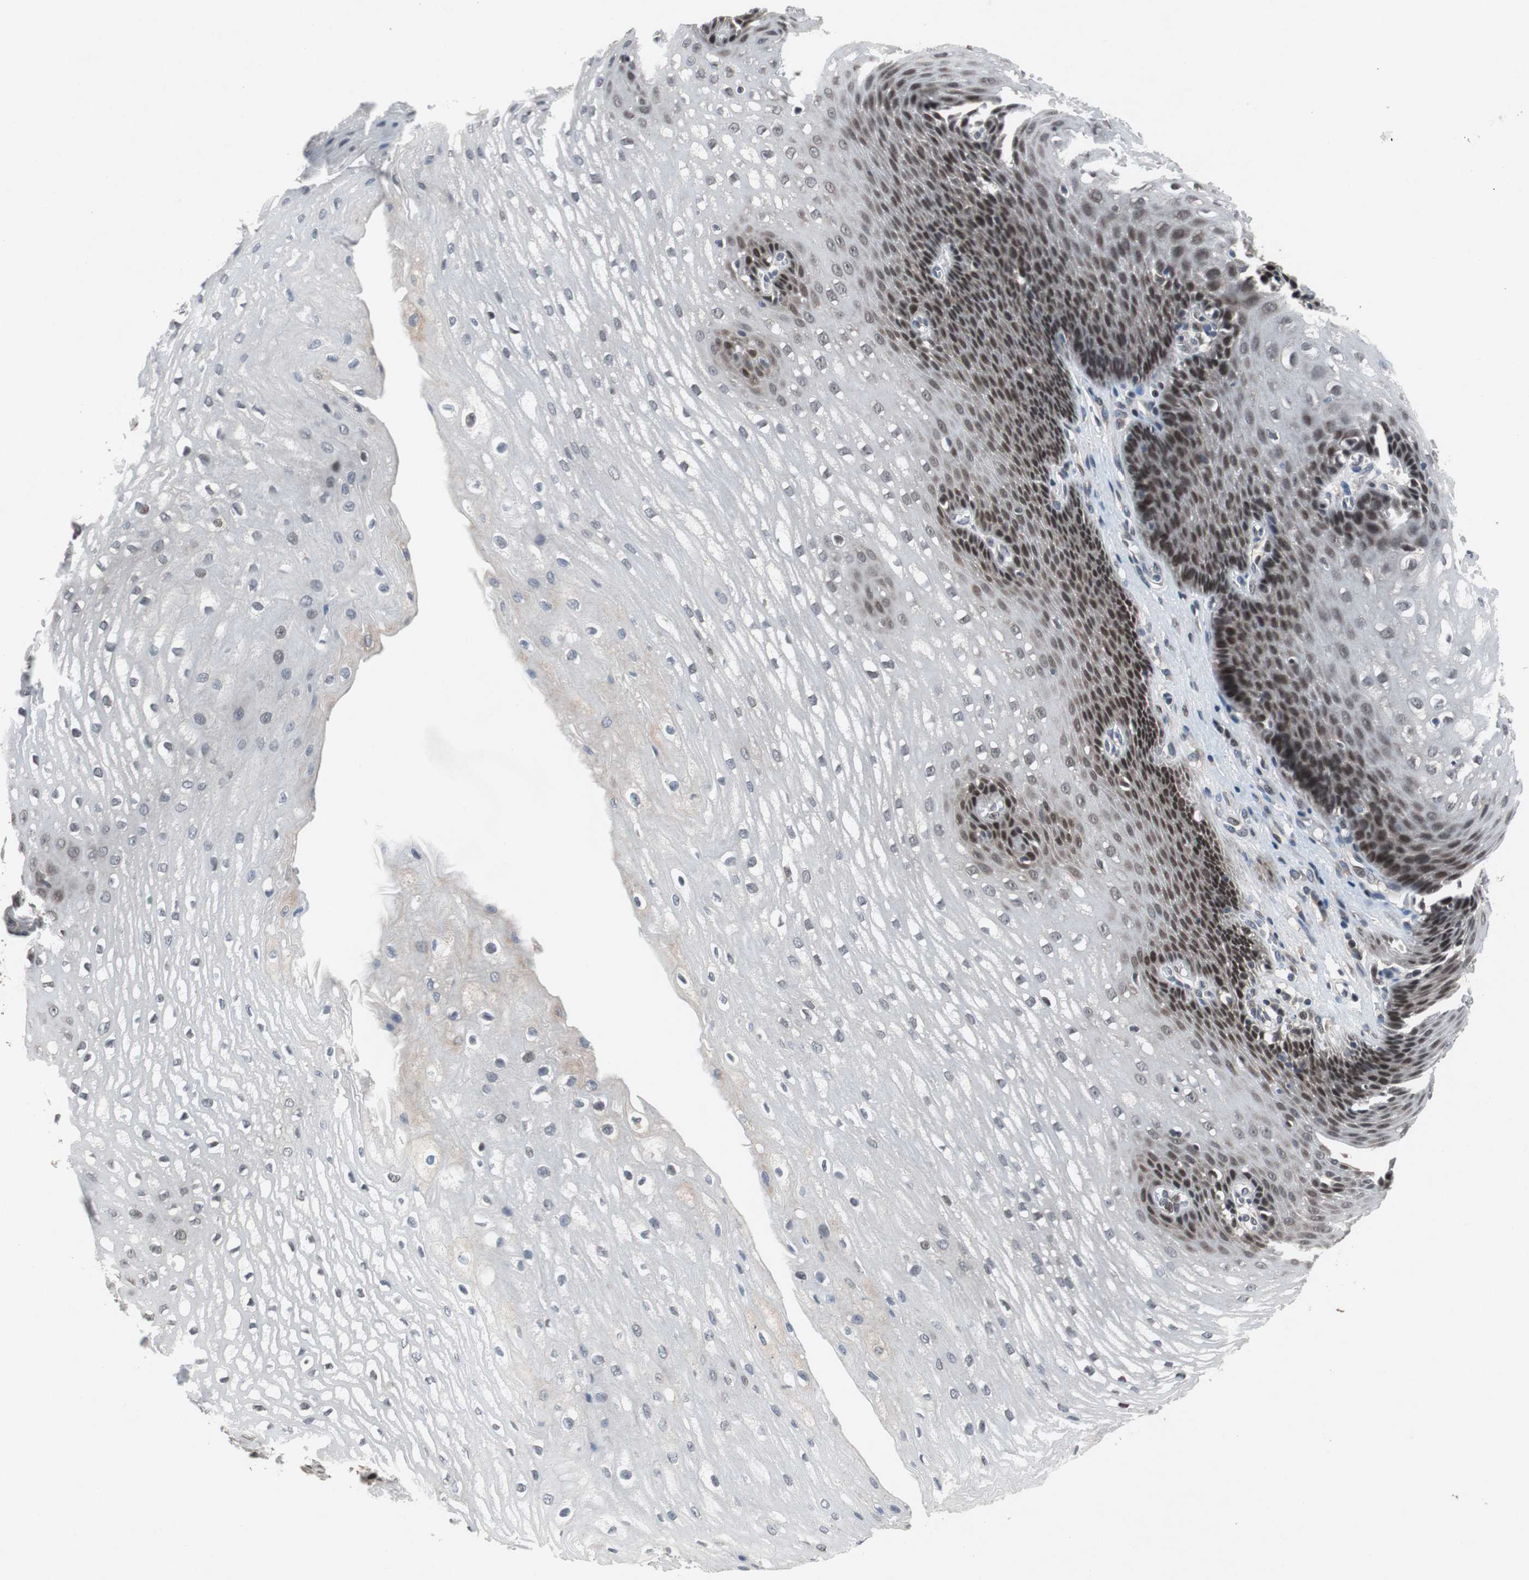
{"staining": {"intensity": "moderate", "quantity": "<25%", "location": "nuclear"}, "tissue": "esophagus", "cell_type": "Squamous epithelial cells", "image_type": "normal", "snomed": [{"axis": "morphology", "description": "Normal tissue, NOS"}, {"axis": "topography", "description": "Esophagus"}], "caption": "The photomicrograph exhibits staining of normal esophagus, revealing moderate nuclear protein positivity (brown color) within squamous epithelial cells. Ihc stains the protein in brown and the nuclei are stained blue.", "gene": "TP63", "patient": {"sex": "male", "age": 48}}